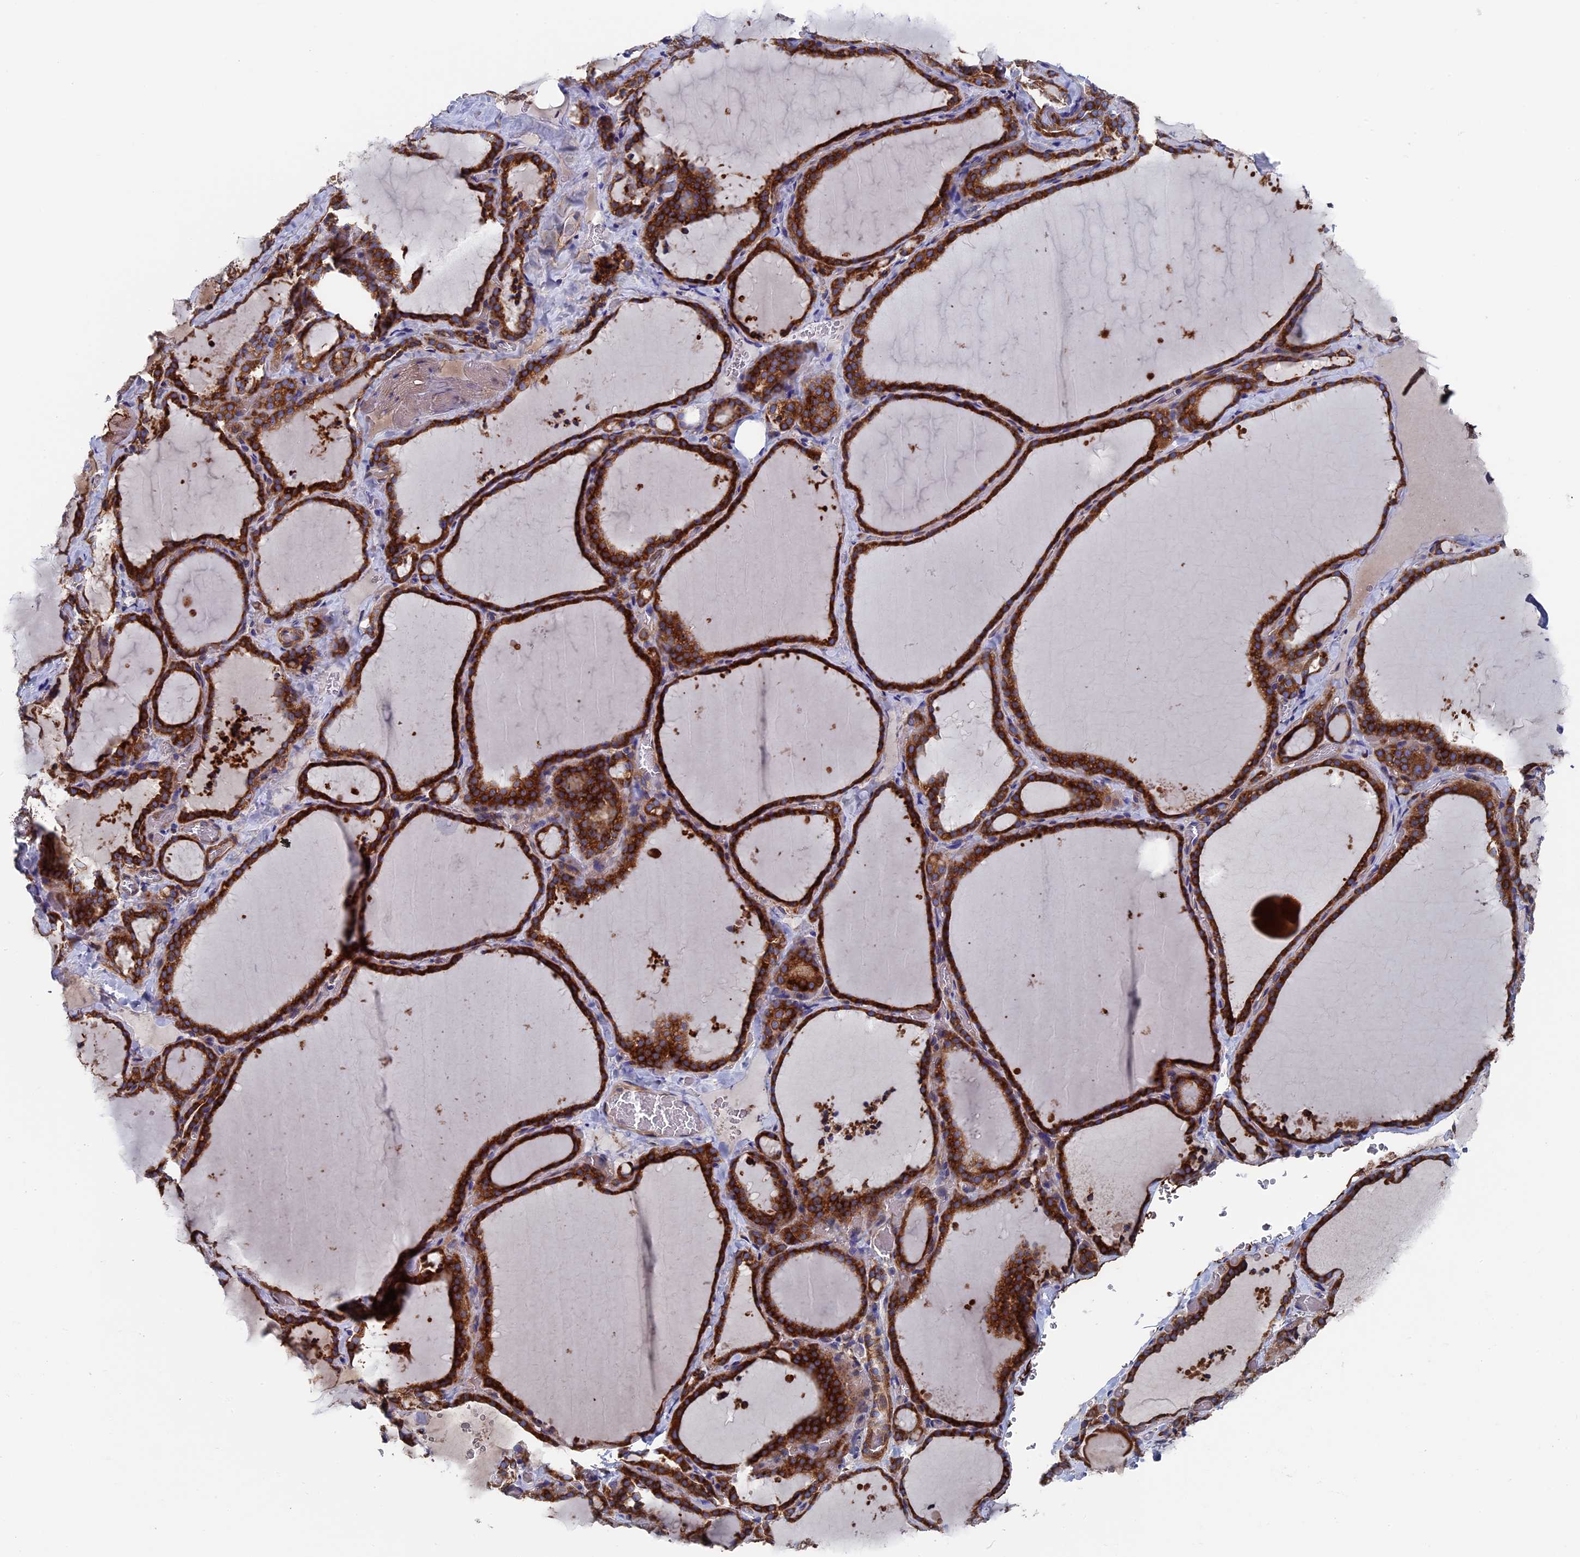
{"staining": {"intensity": "strong", "quantity": ">75%", "location": "cytoplasmic/membranous"}, "tissue": "thyroid gland", "cell_type": "Glandular cells", "image_type": "normal", "snomed": [{"axis": "morphology", "description": "Normal tissue, NOS"}, {"axis": "topography", "description": "Thyroid gland"}], "caption": "A high-resolution micrograph shows immunohistochemistry staining of unremarkable thyroid gland, which reveals strong cytoplasmic/membranous positivity in approximately >75% of glandular cells.", "gene": "DNAJC3", "patient": {"sex": "female", "age": 22}}